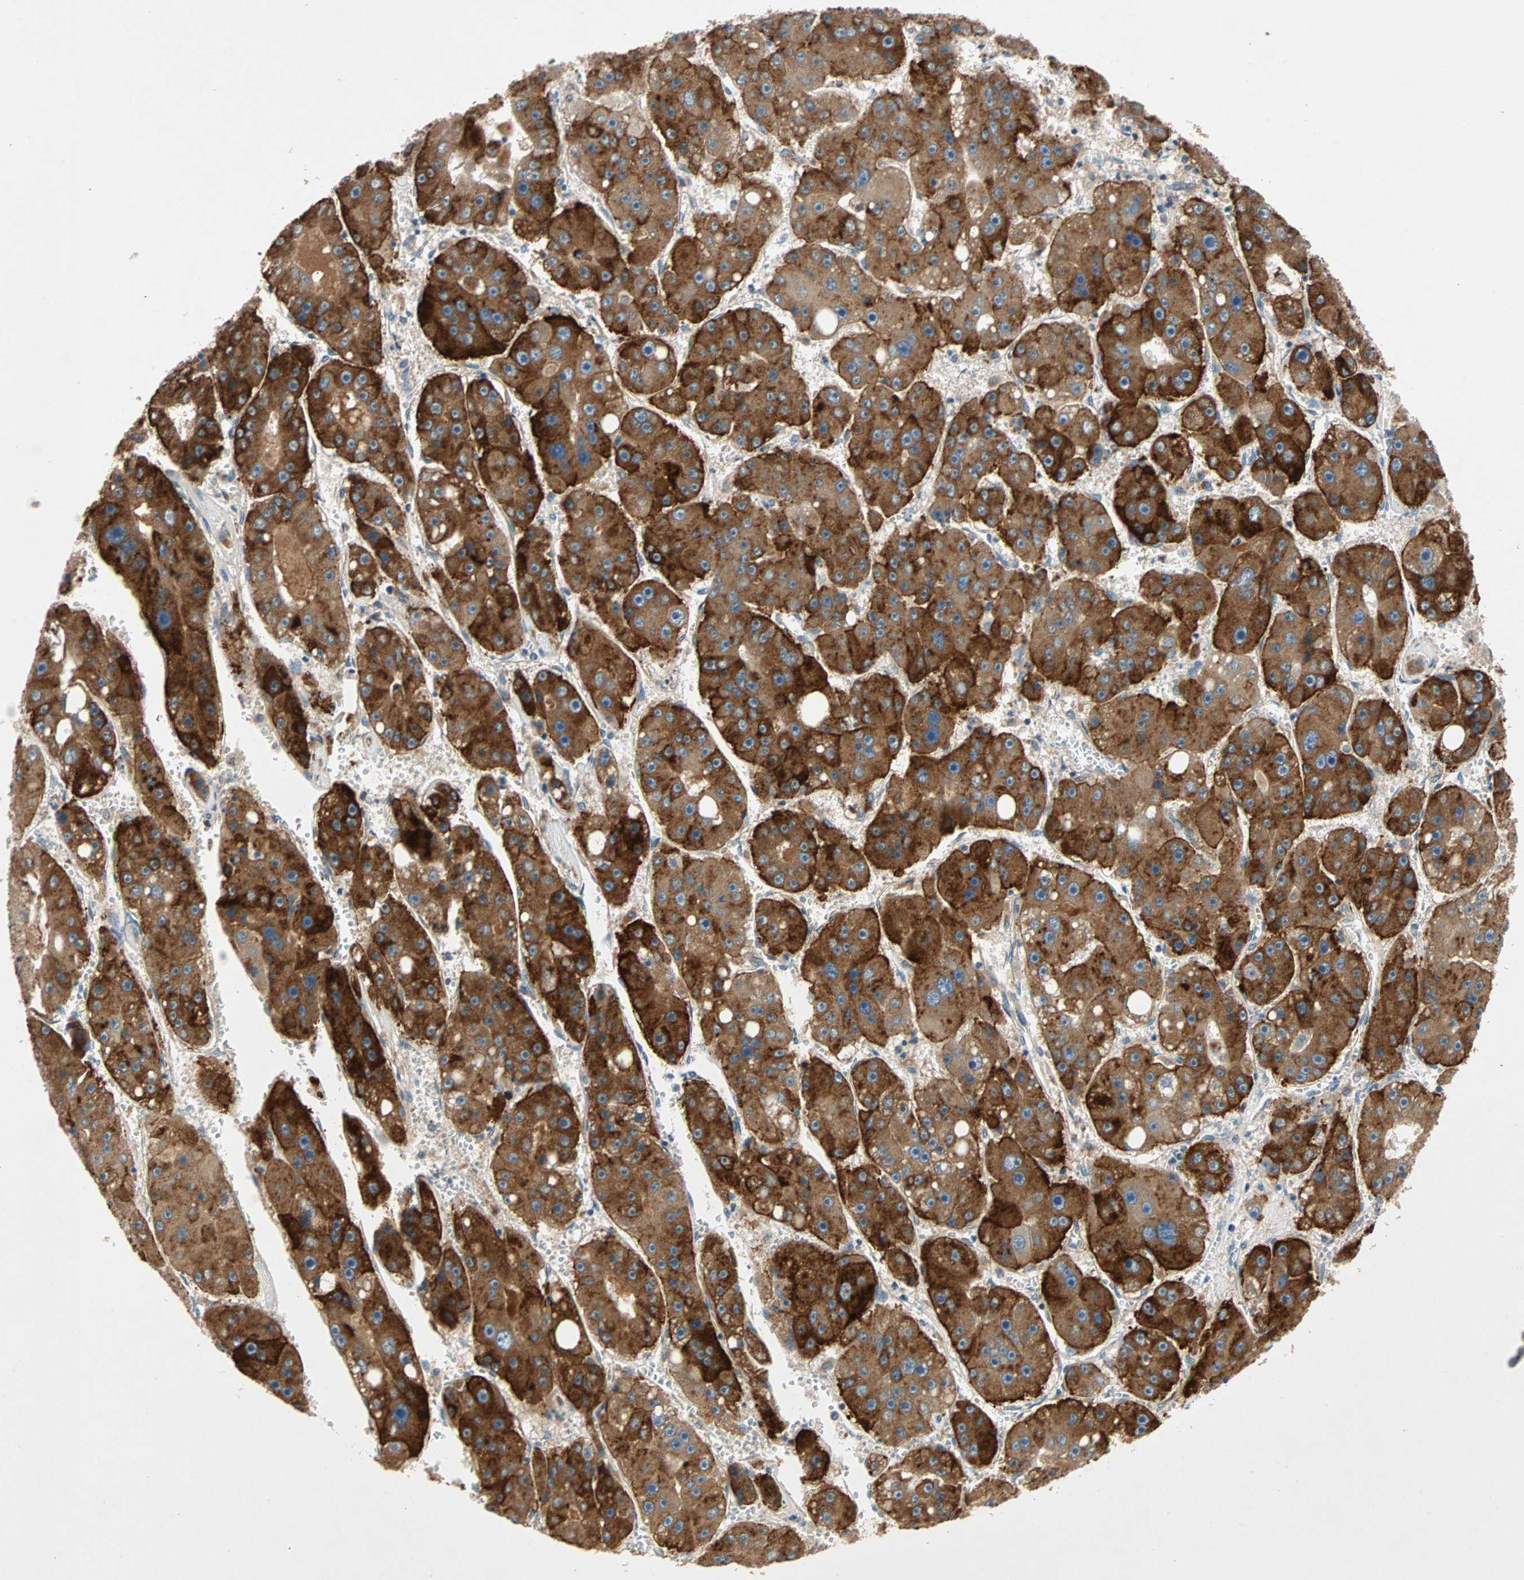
{"staining": {"intensity": "strong", "quantity": ">75%", "location": "cytoplasmic/membranous"}, "tissue": "liver cancer", "cell_type": "Tumor cells", "image_type": "cancer", "snomed": [{"axis": "morphology", "description": "Carcinoma, Hepatocellular, NOS"}, {"axis": "topography", "description": "Liver"}], "caption": "The micrograph reveals a brown stain indicating the presence of a protein in the cytoplasmic/membranous of tumor cells in liver cancer (hepatocellular carcinoma). The staining was performed using DAB, with brown indicating positive protein expression. Nuclei are stained blue with hematoxylin.", "gene": "MAP4K1", "patient": {"sex": "female", "age": 61}}